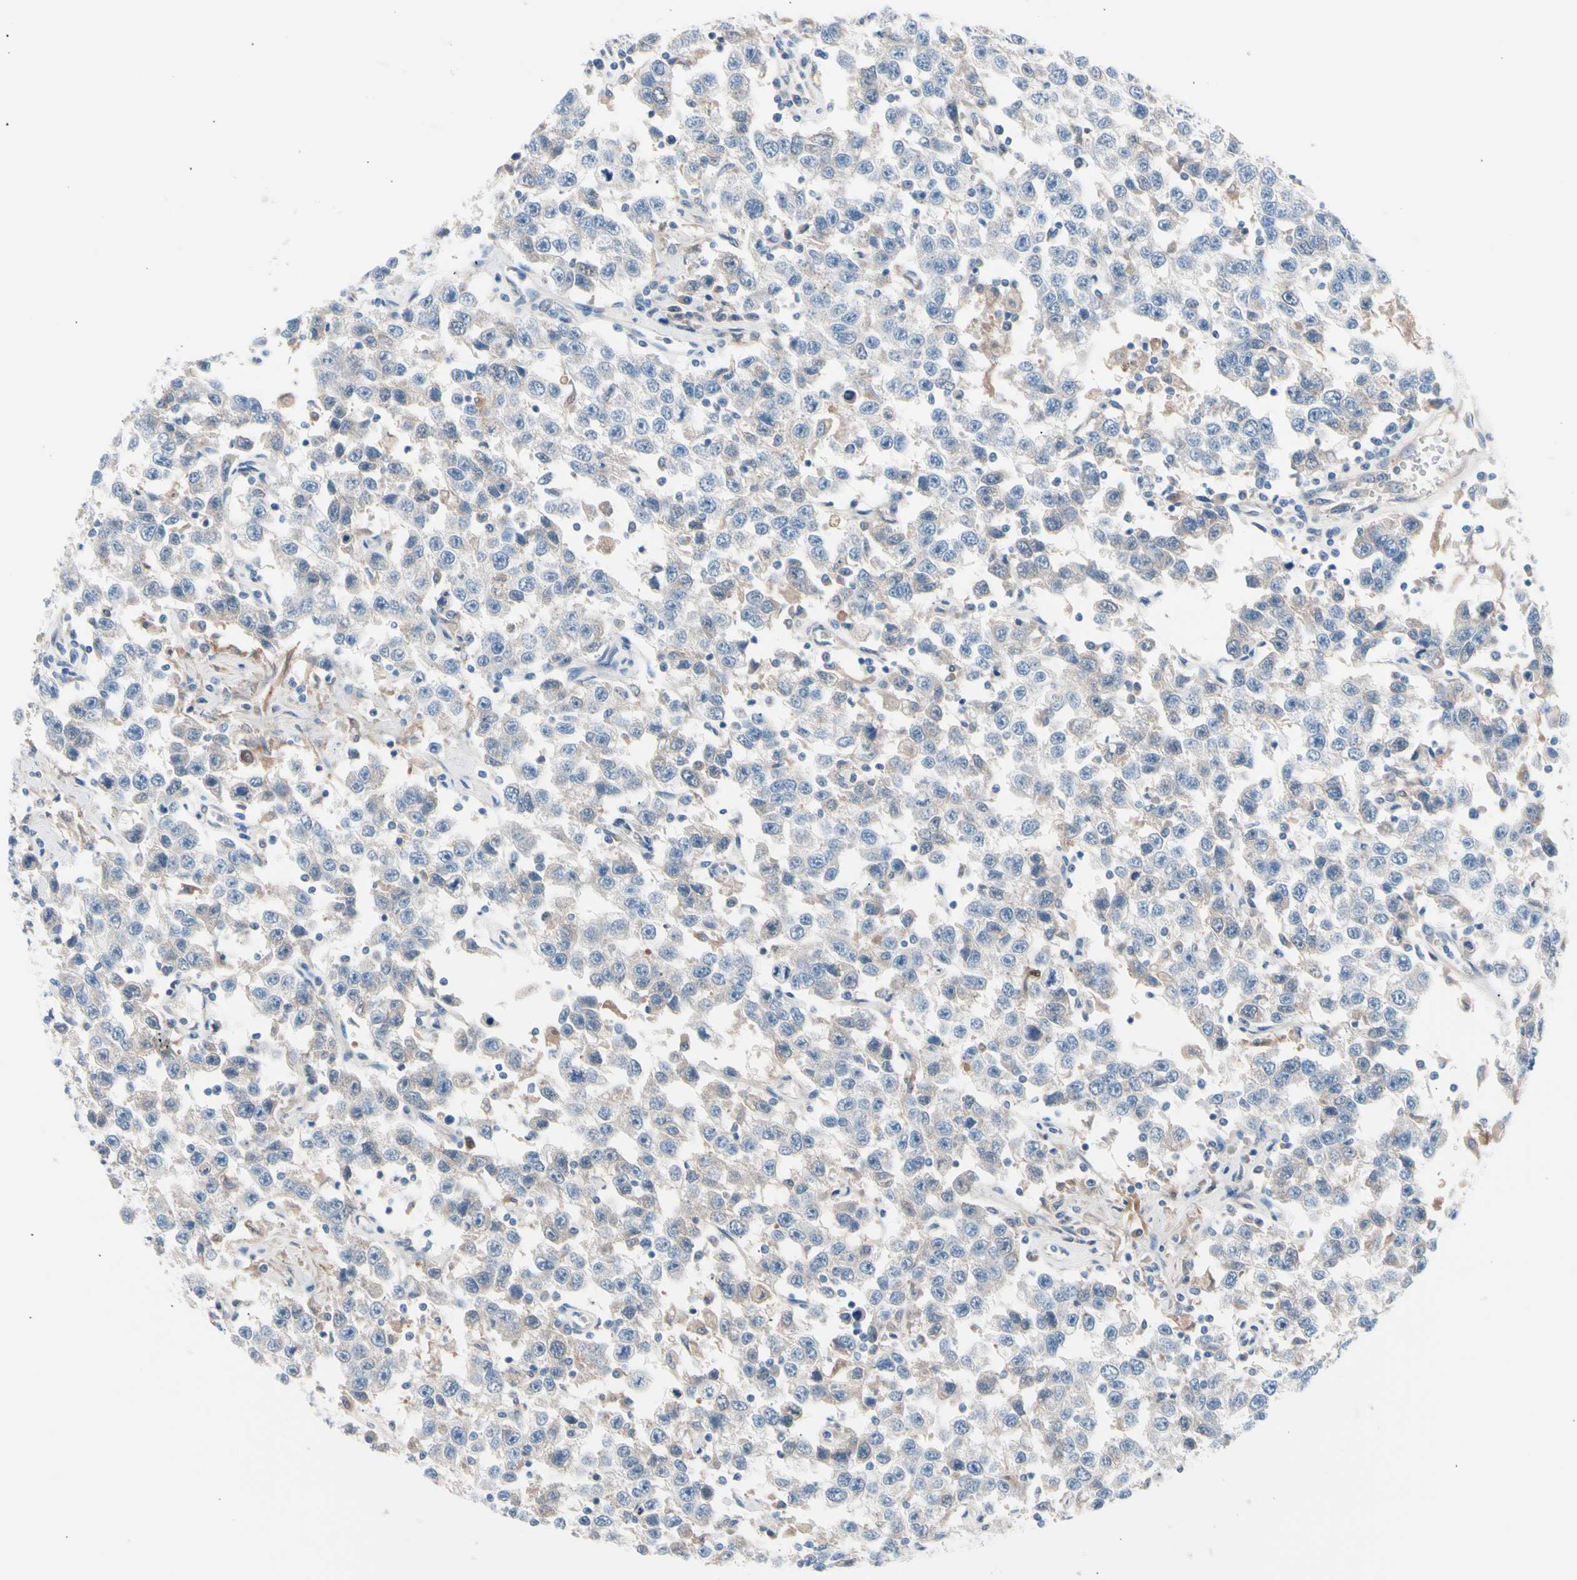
{"staining": {"intensity": "weak", "quantity": "25%-75%", "location": "cytoplasmic/membranous"}, "tissue": "testis cancer", "cell_type": "Tumor cells", "image_type": "cancer", "snomed": [{"axis": "morphology", "description": "Seminoma, NOS"}, {"axis": "topography", "description": "Testis"}], "caption": "Tumor cells exhibit low levels of weak cytoplasmic/membranous expression in about 25%-75% of cells in testis cancer (seminoma).", "gene": "CASQ1", "patient": {"sex": "male", "age": 41}}